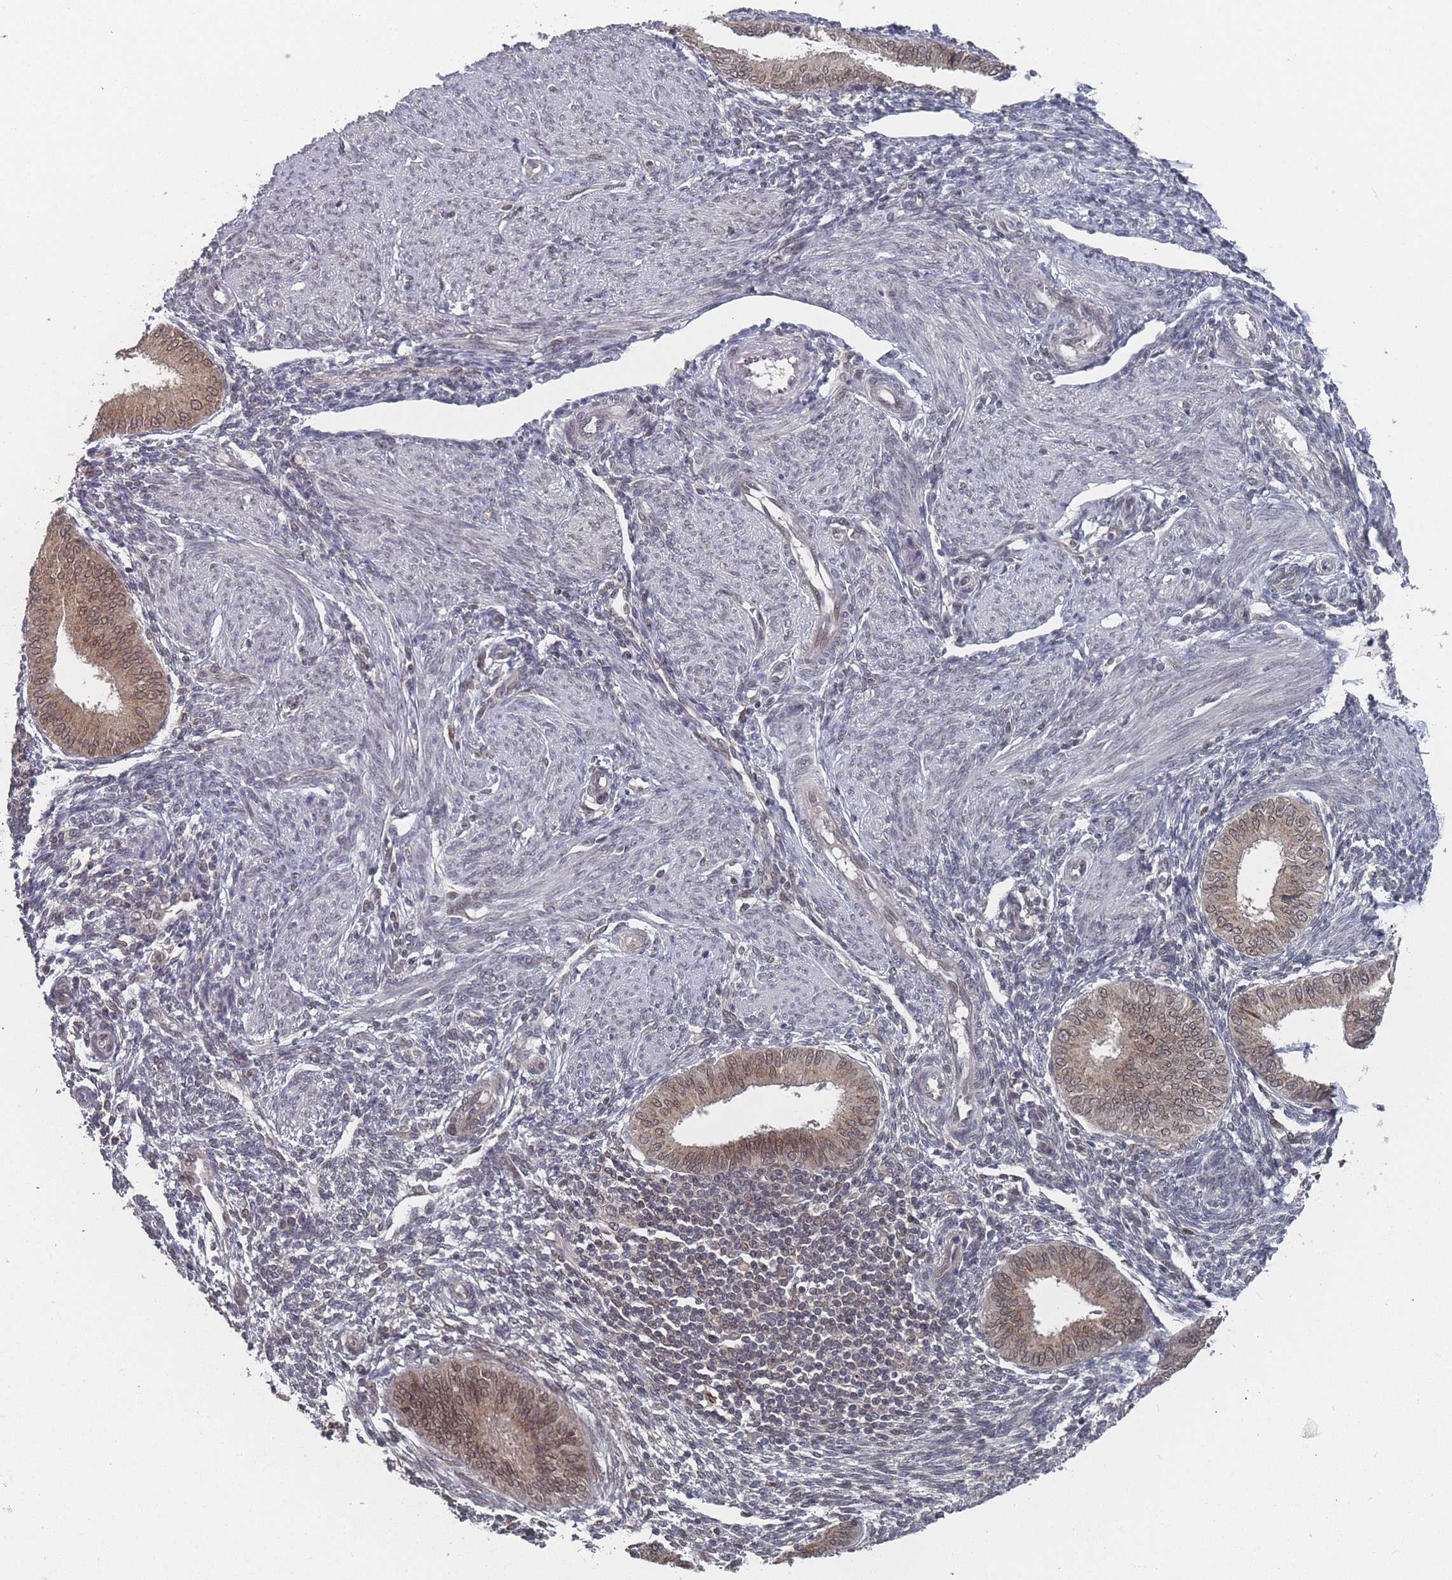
{"staining": {"intensity": "weak", "quantity": "<25%", "location": "nuclear"}, "tissue": "endometrium", "cell_type": "Cells in endometrial stroma", "image_type": "normal", "snomed": [{"axis": "morphology", "description": "Normal tissue, NOS"}, {"axis": "topography", "description": "Uterus"}, {"axis": "topography", "description": "Endometrium"}], "caption": "IHC micrograph of unremarkable endometrium: endometrium stained with DAB demonstrates no significant protein expression in cells in endometrial stroma. (DAB immunohistochemistry (IHC), high magnification).", "gene": "TBC1D25", "patient": {"sex": "female", "age": 48}}